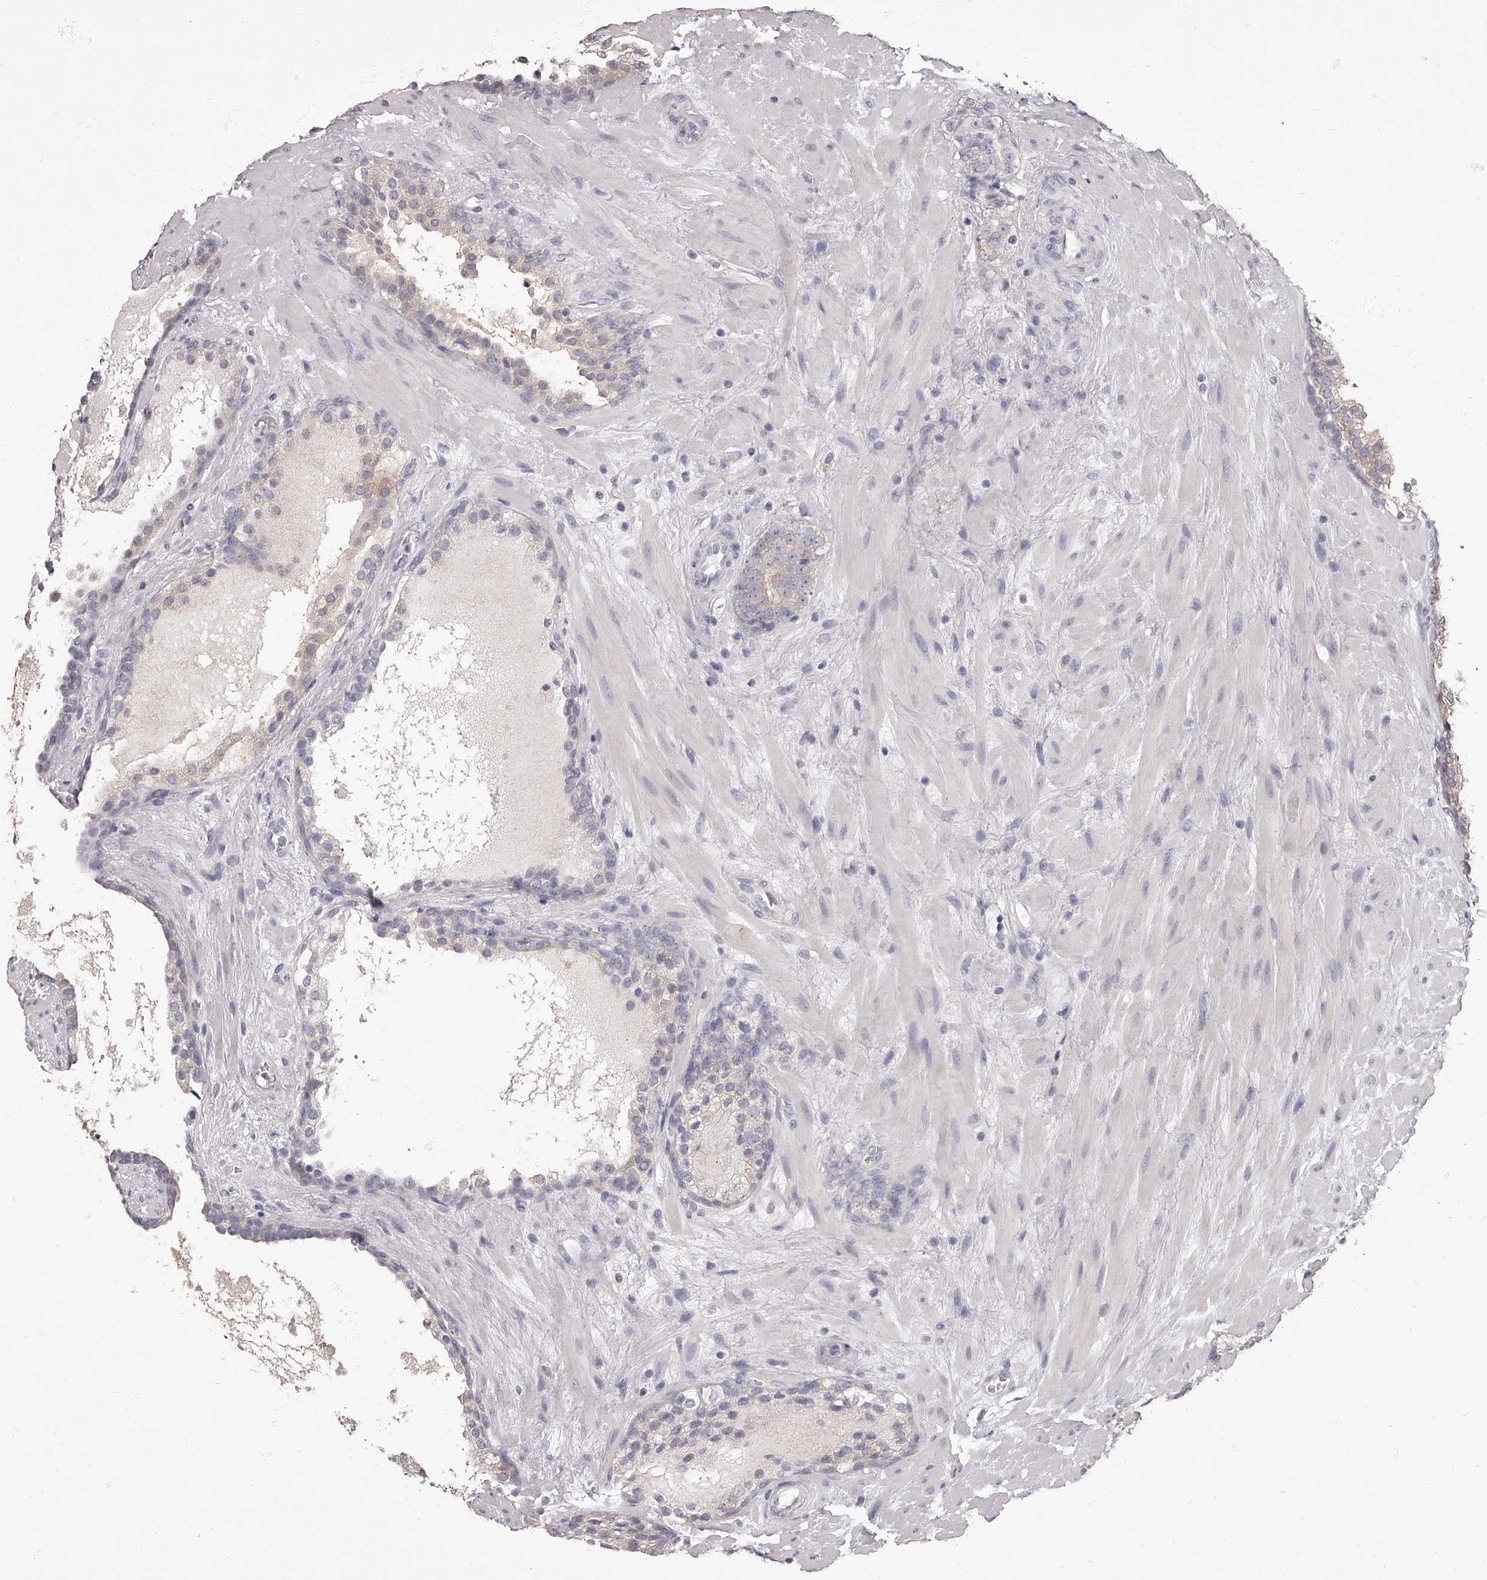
{"staining": {"intensity": "weak", "quantity": "<25%", "location": "cytoplasmic/membranous"}, "tissue": "prostate cancer", "cell_type": "Tumor cells", "image_type": "cancer", "snomed": [{"axis": "morphology", "description": "Adenocarcinoma, High grade"}, {"axis": "topography", "description": "Prostate"}], "caption": "This is a histopathology image of immunohistochemistry (IHC) staining of high-grade adenocarcinoma (prostate), which shows no expression in tumor cells. Nuclei are stained in blue.", "gene": "APEH", "patient": {"sex": "male", "age": 56}}